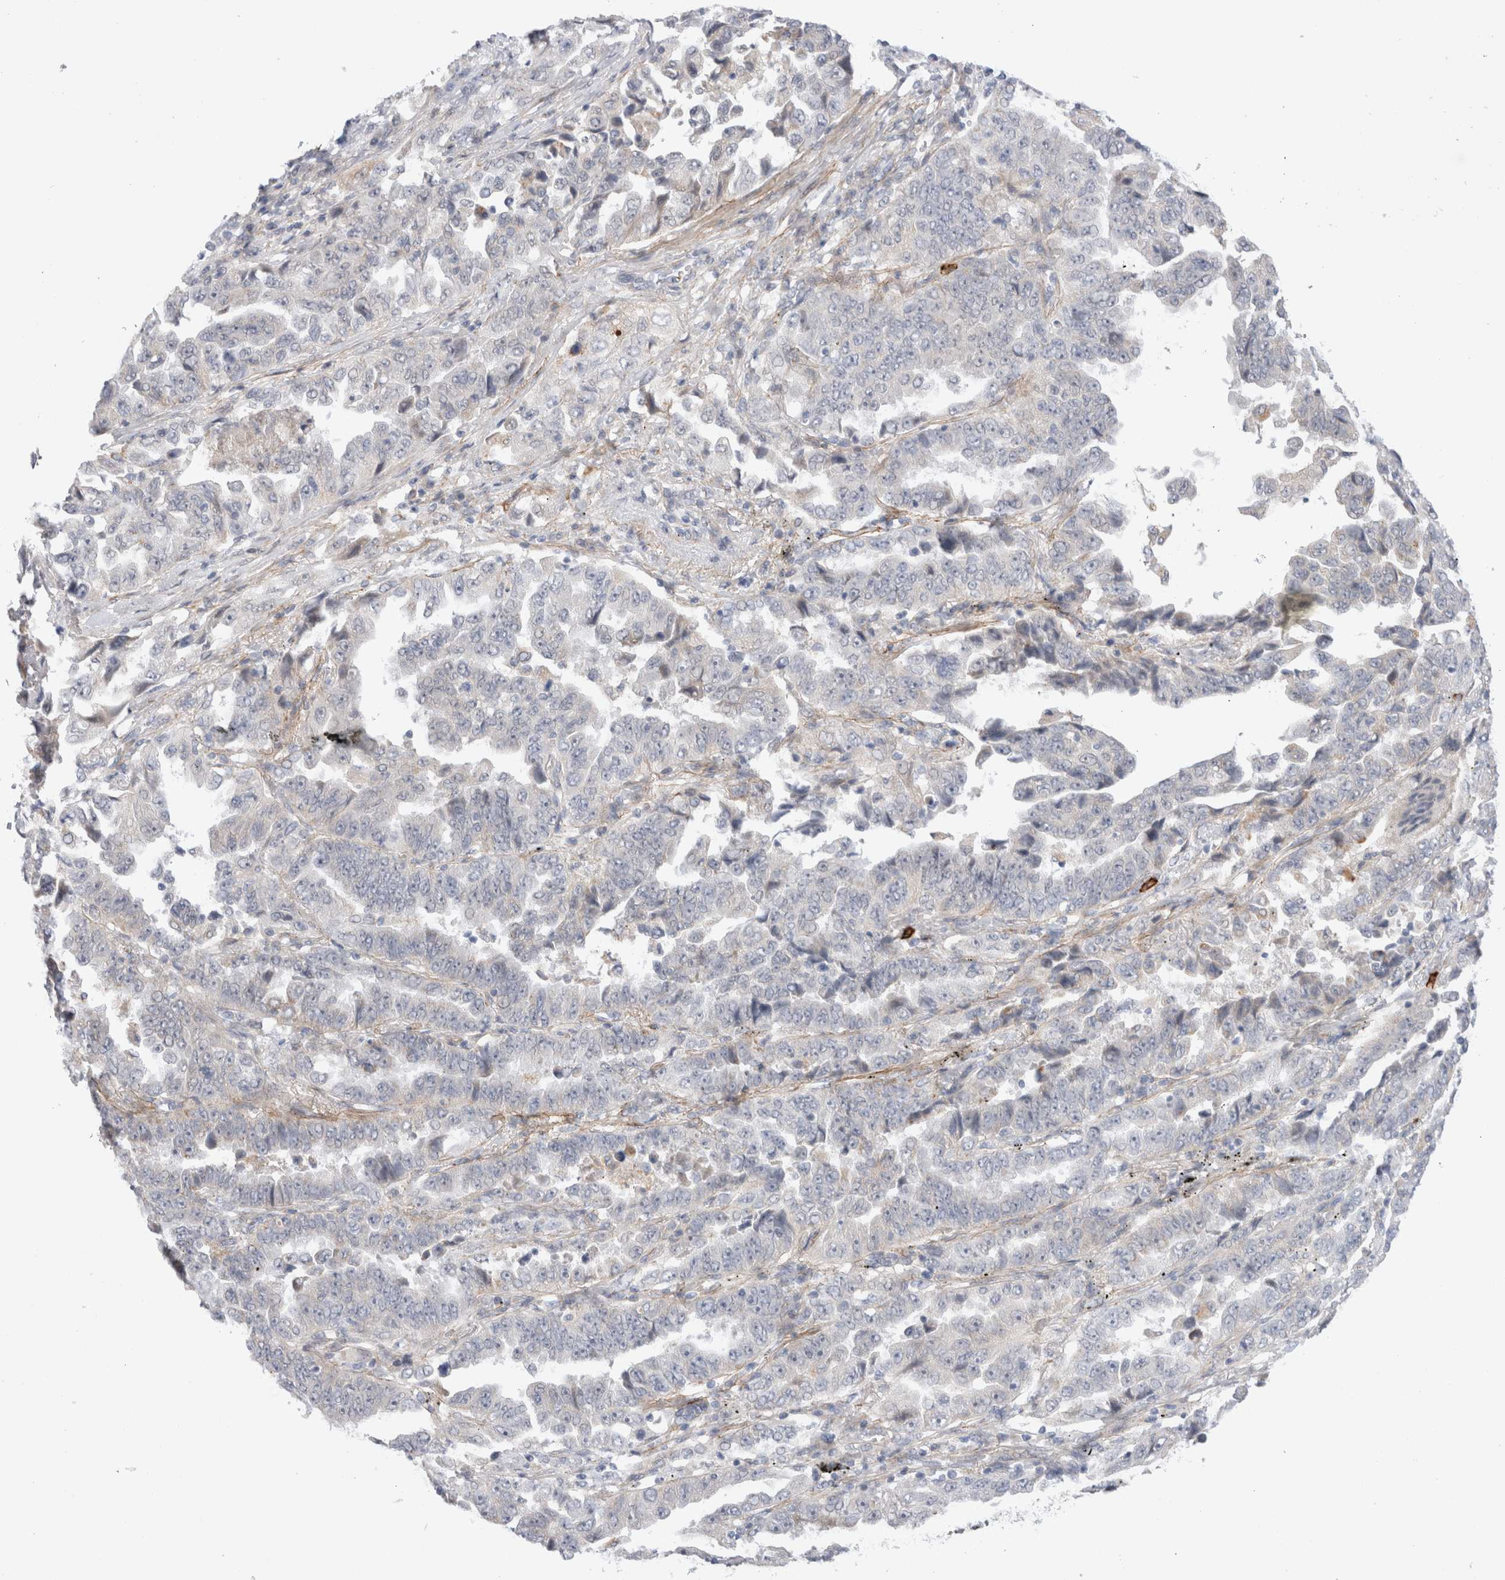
{"staining": {"intensity": "negative", "quantity": "none", "location": "none"}, "tissue": "lung cancer", "cell_type": "Tumor cells", "image_type": "cancer", "snomed": [{"axis": "morphology", "description": "Adenocarcinoma, NOS"}, {"axis": "topography", "description": "Lung"}], "caption": "Tumor cells are negative for brown protein staining in lung adenocarcinoma.", "gene": "GSDMB", "patient": {"sex": "female", "age": 51}}